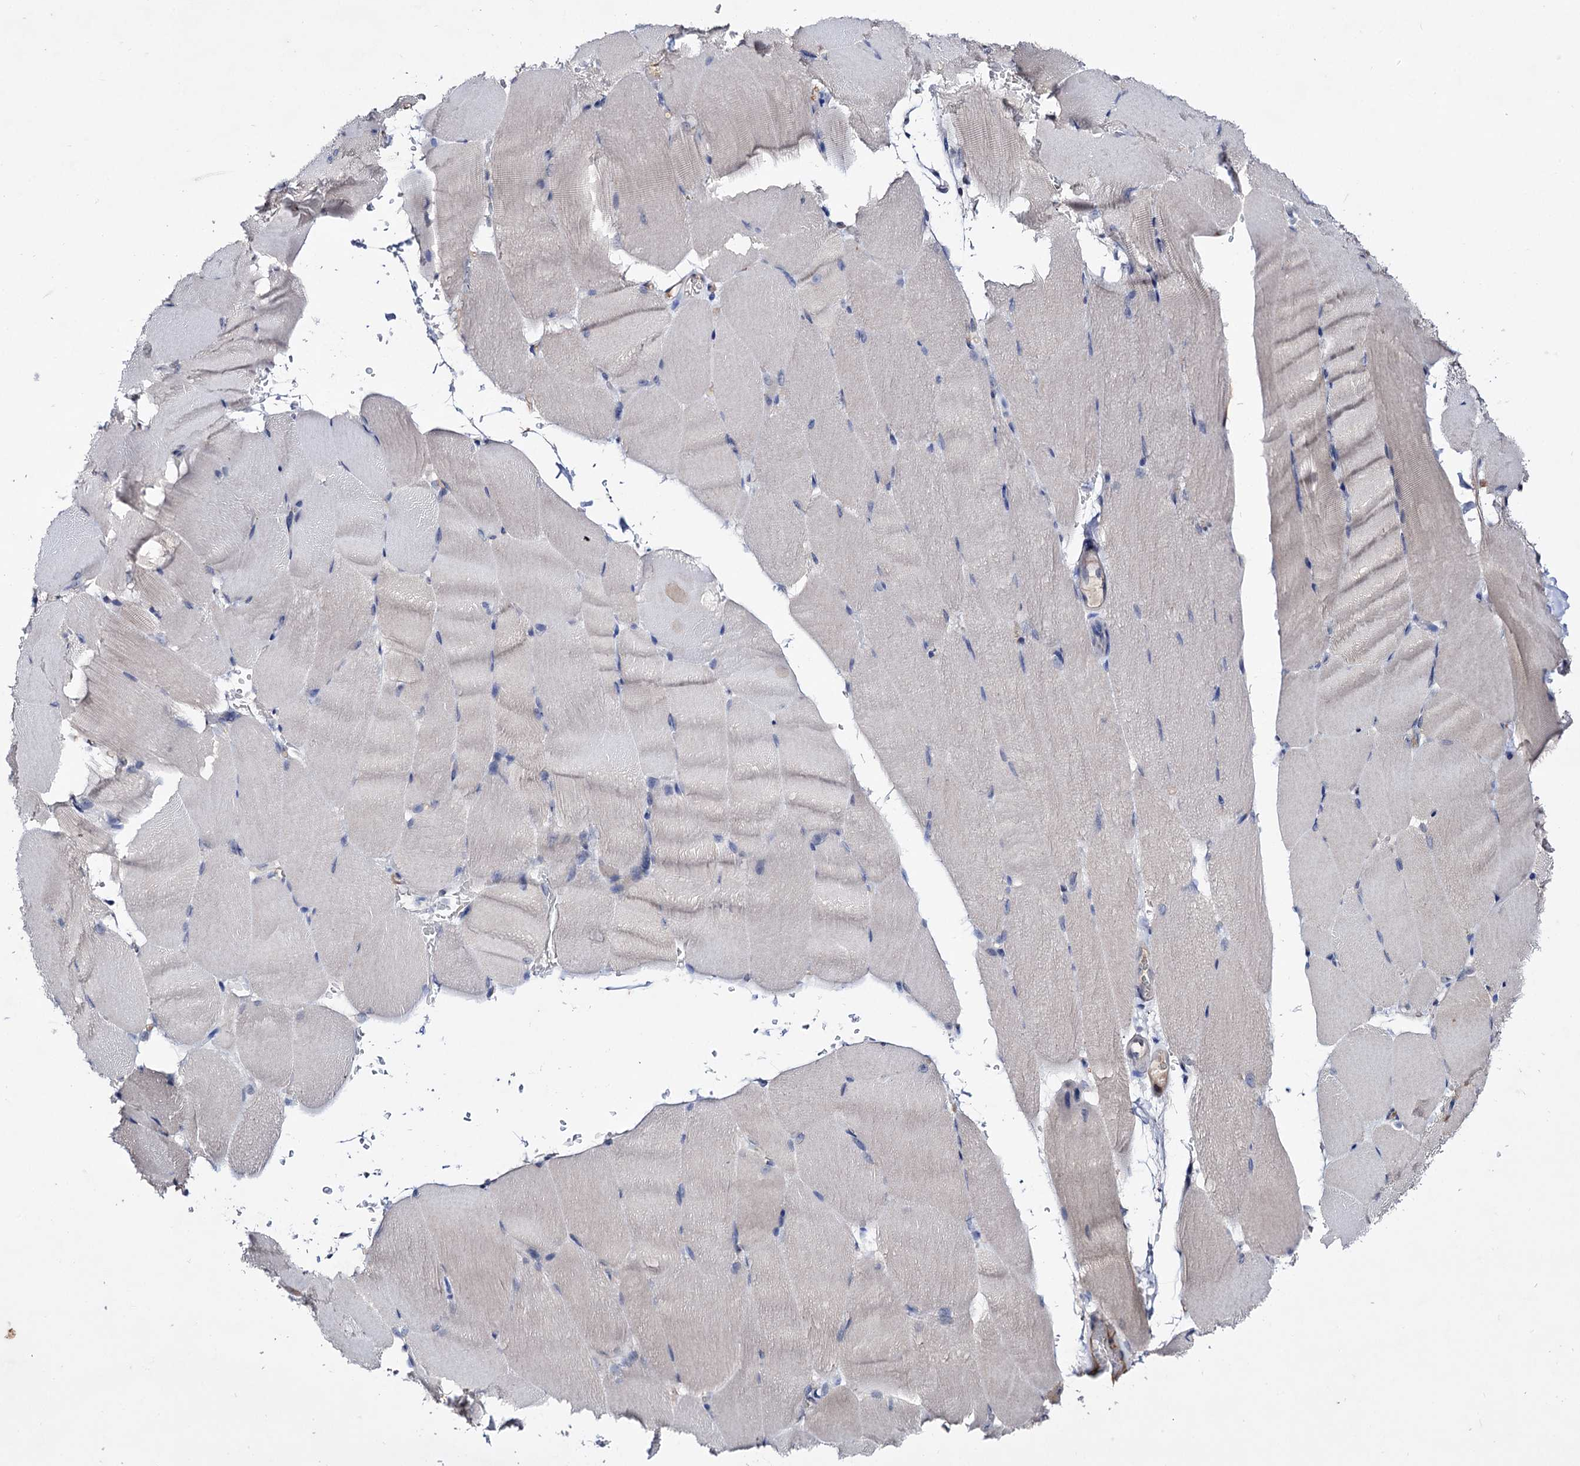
{"staining": {"intensity": "negative", "quantity": "none", "location": "none"}, "tissue": "skeletal muscle", "cell_type": "Myocytes", "image_type": "normal", "snomed": [{"axis": "morphology", "description": "Normal tissue, NOS"}, {"axis": "topography", "description": "Skeletal muscle"}, {"axis": "topography", "description": "Parathyroid gland"}], "caption": "A high-resolution photomicrograph shows IHC staining of benign skeletal muscle, which demonstrates no significant staining in myocytes. (DAB (3,3'-diaminobenzidine) IHC visualized using brightfield microscopy, high magnification).", "gene": "PLIN1", "patient": {"sex": "female", "age": 37}}